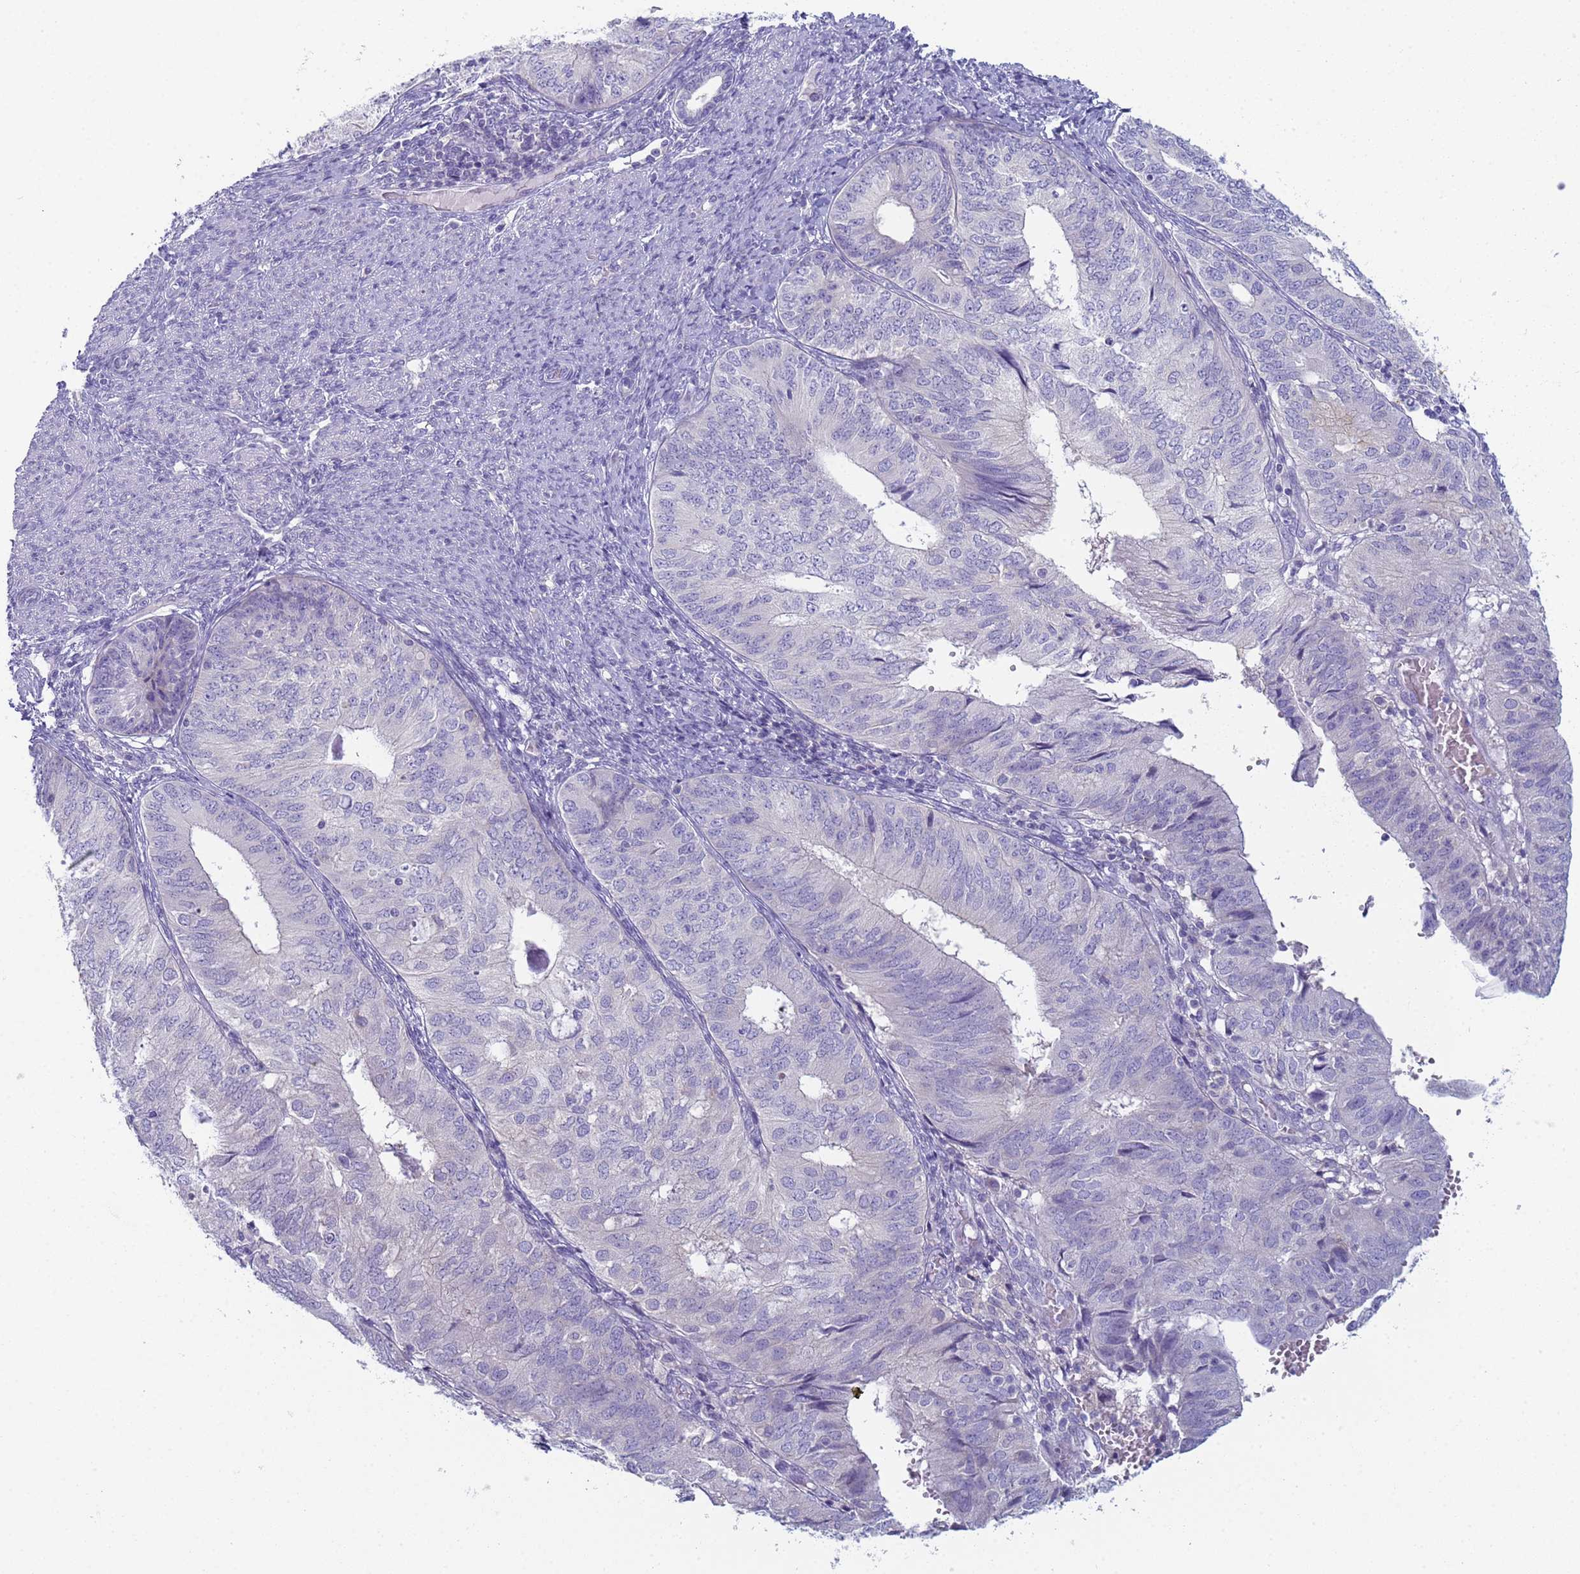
{"staining": {"intensity": "negative", "quantity": "none", "location": "none"}, "tissue": "endometrial cancer", "cell_type": "Tumor cells", "image_type": "cancer", "snomed": [{"axis": "morphology", "description": "Adenocarcinoma, NOS"}, {"axis": "topography", "description": "Endometrium"}], "caption": "IHC of endometrial adenocarcinoma displays no positivity in tumor cells.", "gene": "CR1", "patient": {"sex": "female", "age": 68}}